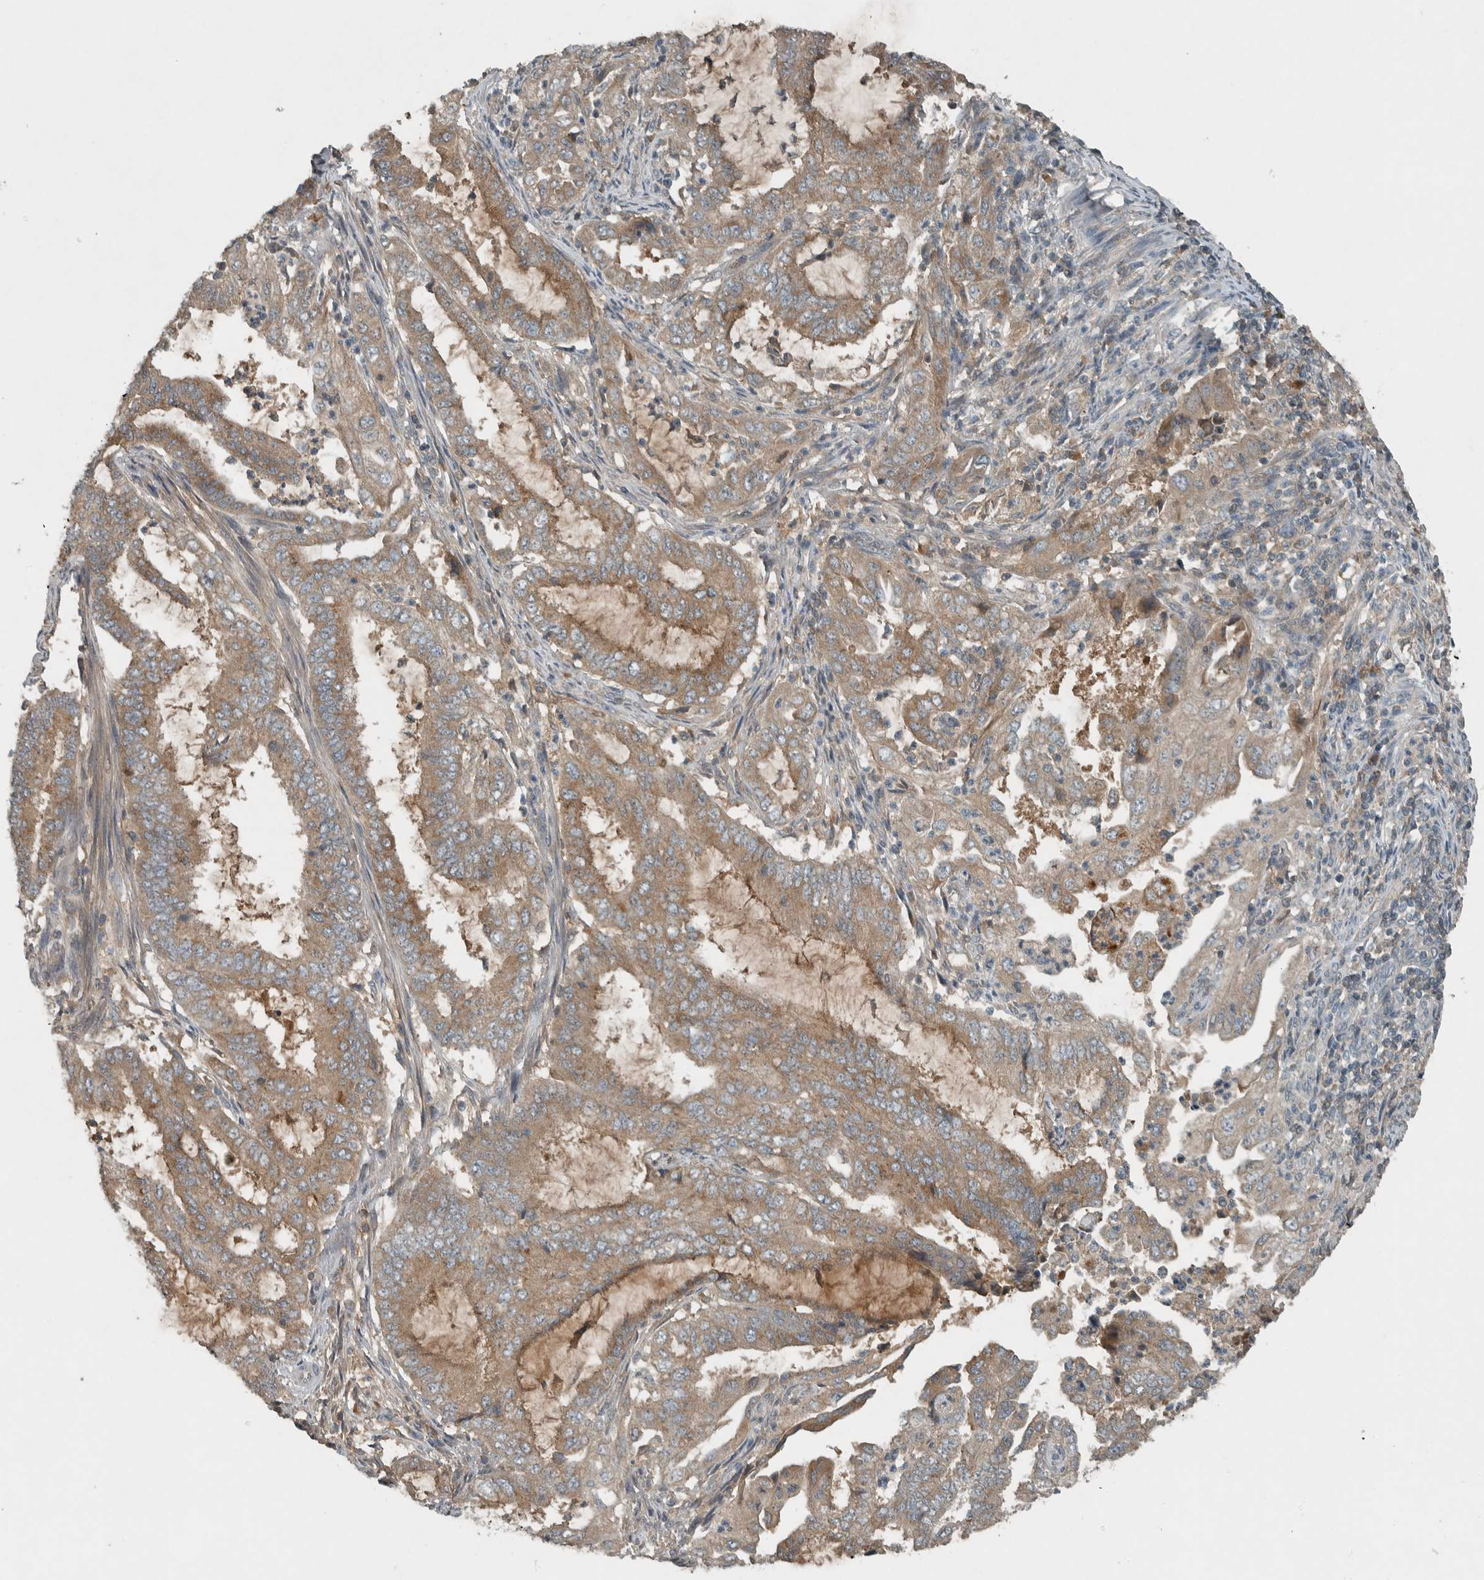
{"staining": {"intensity": "weak", "quantity": ">75%", "location": "cytoplasmic/membranous"}, "tissue": "endometrial cancer", "cell_type": "Tumor cells", "image_type": "cancer", "snomed": [{"axis": "morphology", "description": "Adenocarcinoma, NOS"}, {"axis": "topography", "description": "Endometrium"}], "caption": "Human adenocarcinoma (endometrial) stained for a protein (brown) displays weak cytoplasmic/membranous positive expression in about >75% of tumor cells.", "gene": "CLCN2", "patient": {"sex": "female", "age": 51}}